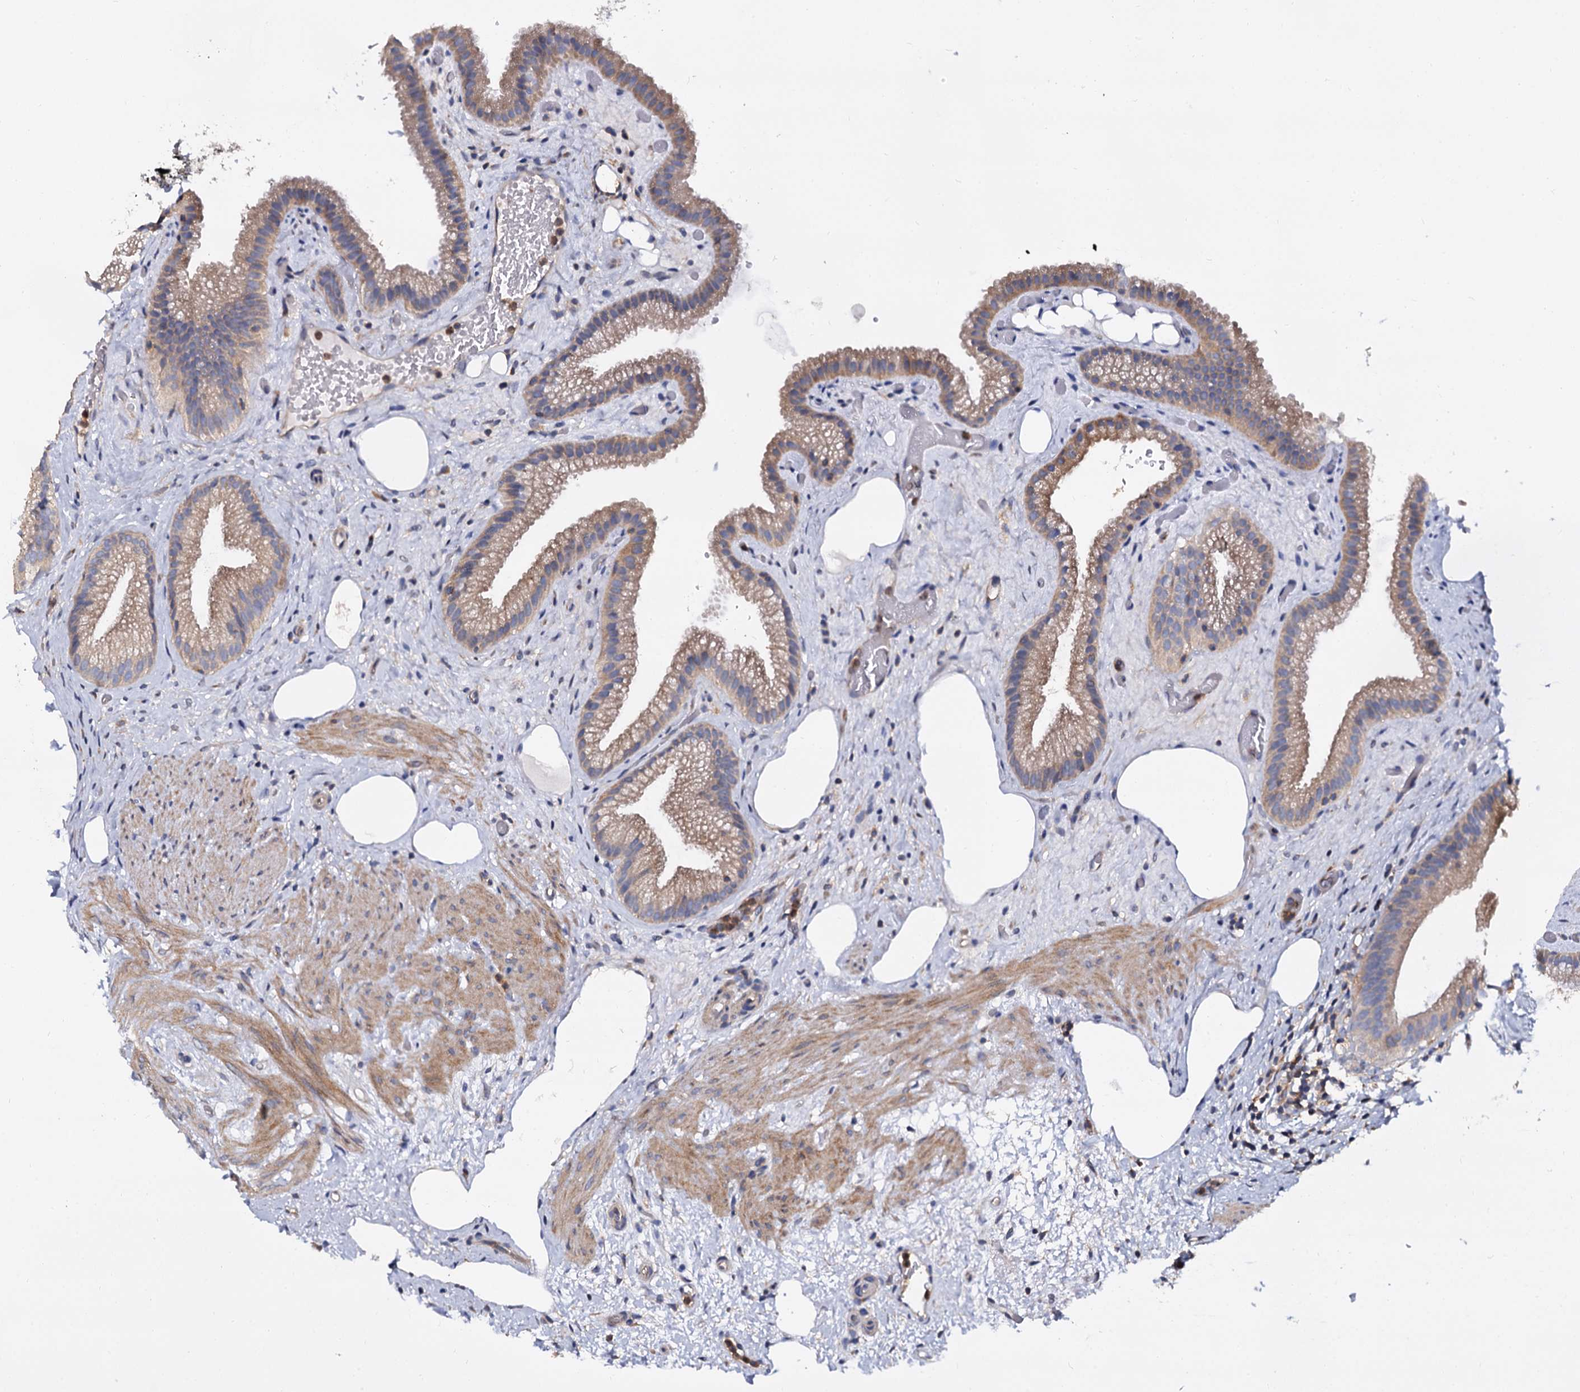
{"staining": {"intensity": "moderate", "quantity": ">75%", "location": "cytoplasmic/membranous"}, "tissue": "gallbladder", "cell_type": "Glandular cells", "image_type": "normal", "snomed": [{"axis": "morphology", "description": "Normal tissue, NOS"}, {"axis": "morphology", "description": "Inflammation, NOS"}, {"axis": "topography", "description": "Gallbladder"}], "caption": "IHC staining of benign gallbladder, which shows medium levels of moderate cytoplasmic/membranous staining in approximately >75% of glandular cells indicating moderate cytoplasmic/membranous protein staining. The staining was performed using DAB (brown) for protein detection and nuclei were counterstained in hematoxylin (blue).", "gene": "ANKRD13A", "patient": {"sex": "male", "age": 51}}